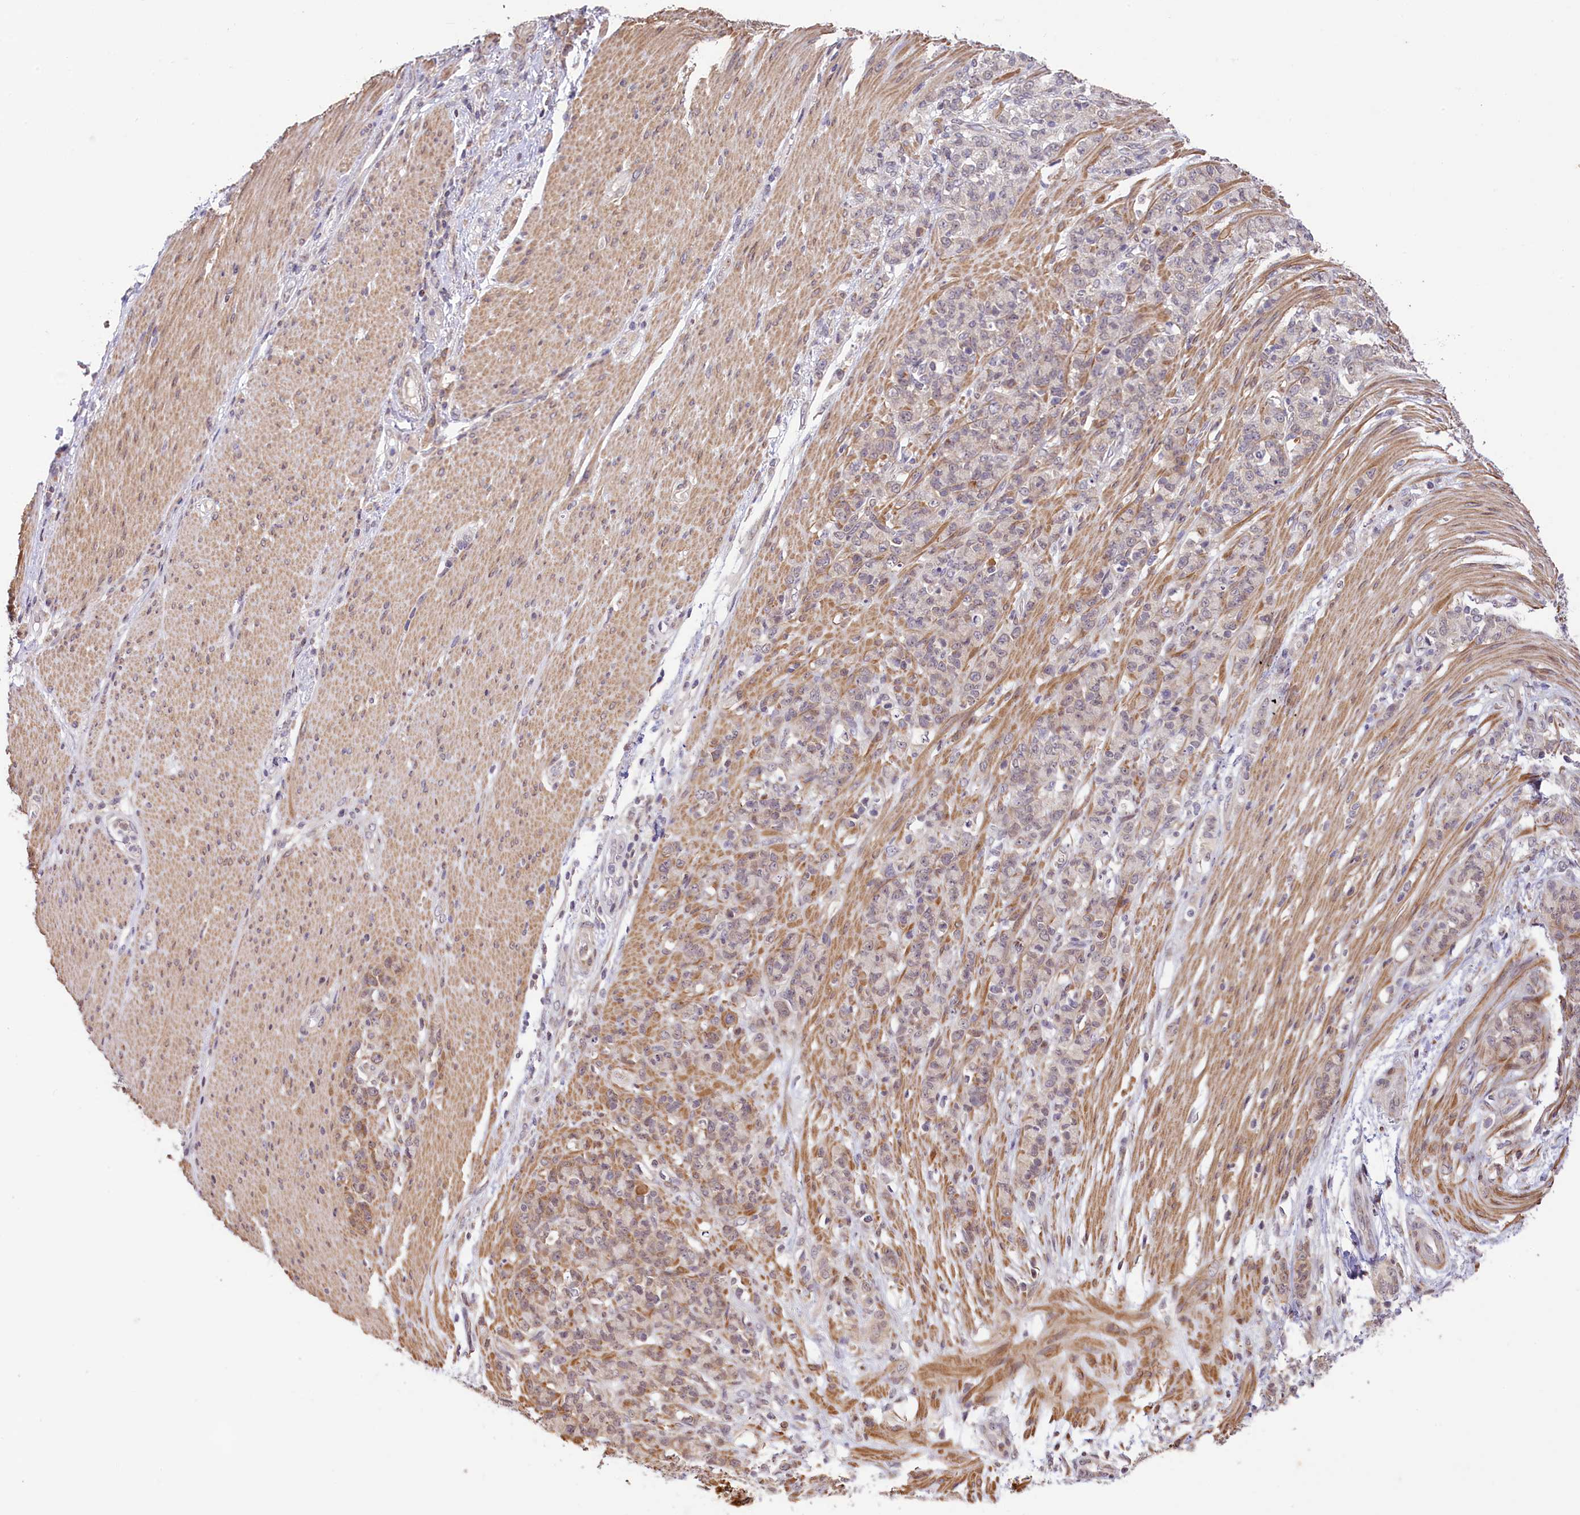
{"staining": {"intensity": "negative", "quantity": "none", "location": "none"}, "tissue": "stomach cancer", "cell_type": "Tumor cells", "image_type": "cancer", "snomed": [{"axis": "morphology", "description": "Adenocarcinoma, NOS"}, {"axis": "topography", "description": "Stomach"}], "caption": "The histopathology image shows no staining of tumor cells in stomach cancer (adenocarcinoma).", "gene": "RBBP8", "patient": {"sex": "female", "age": 79}}